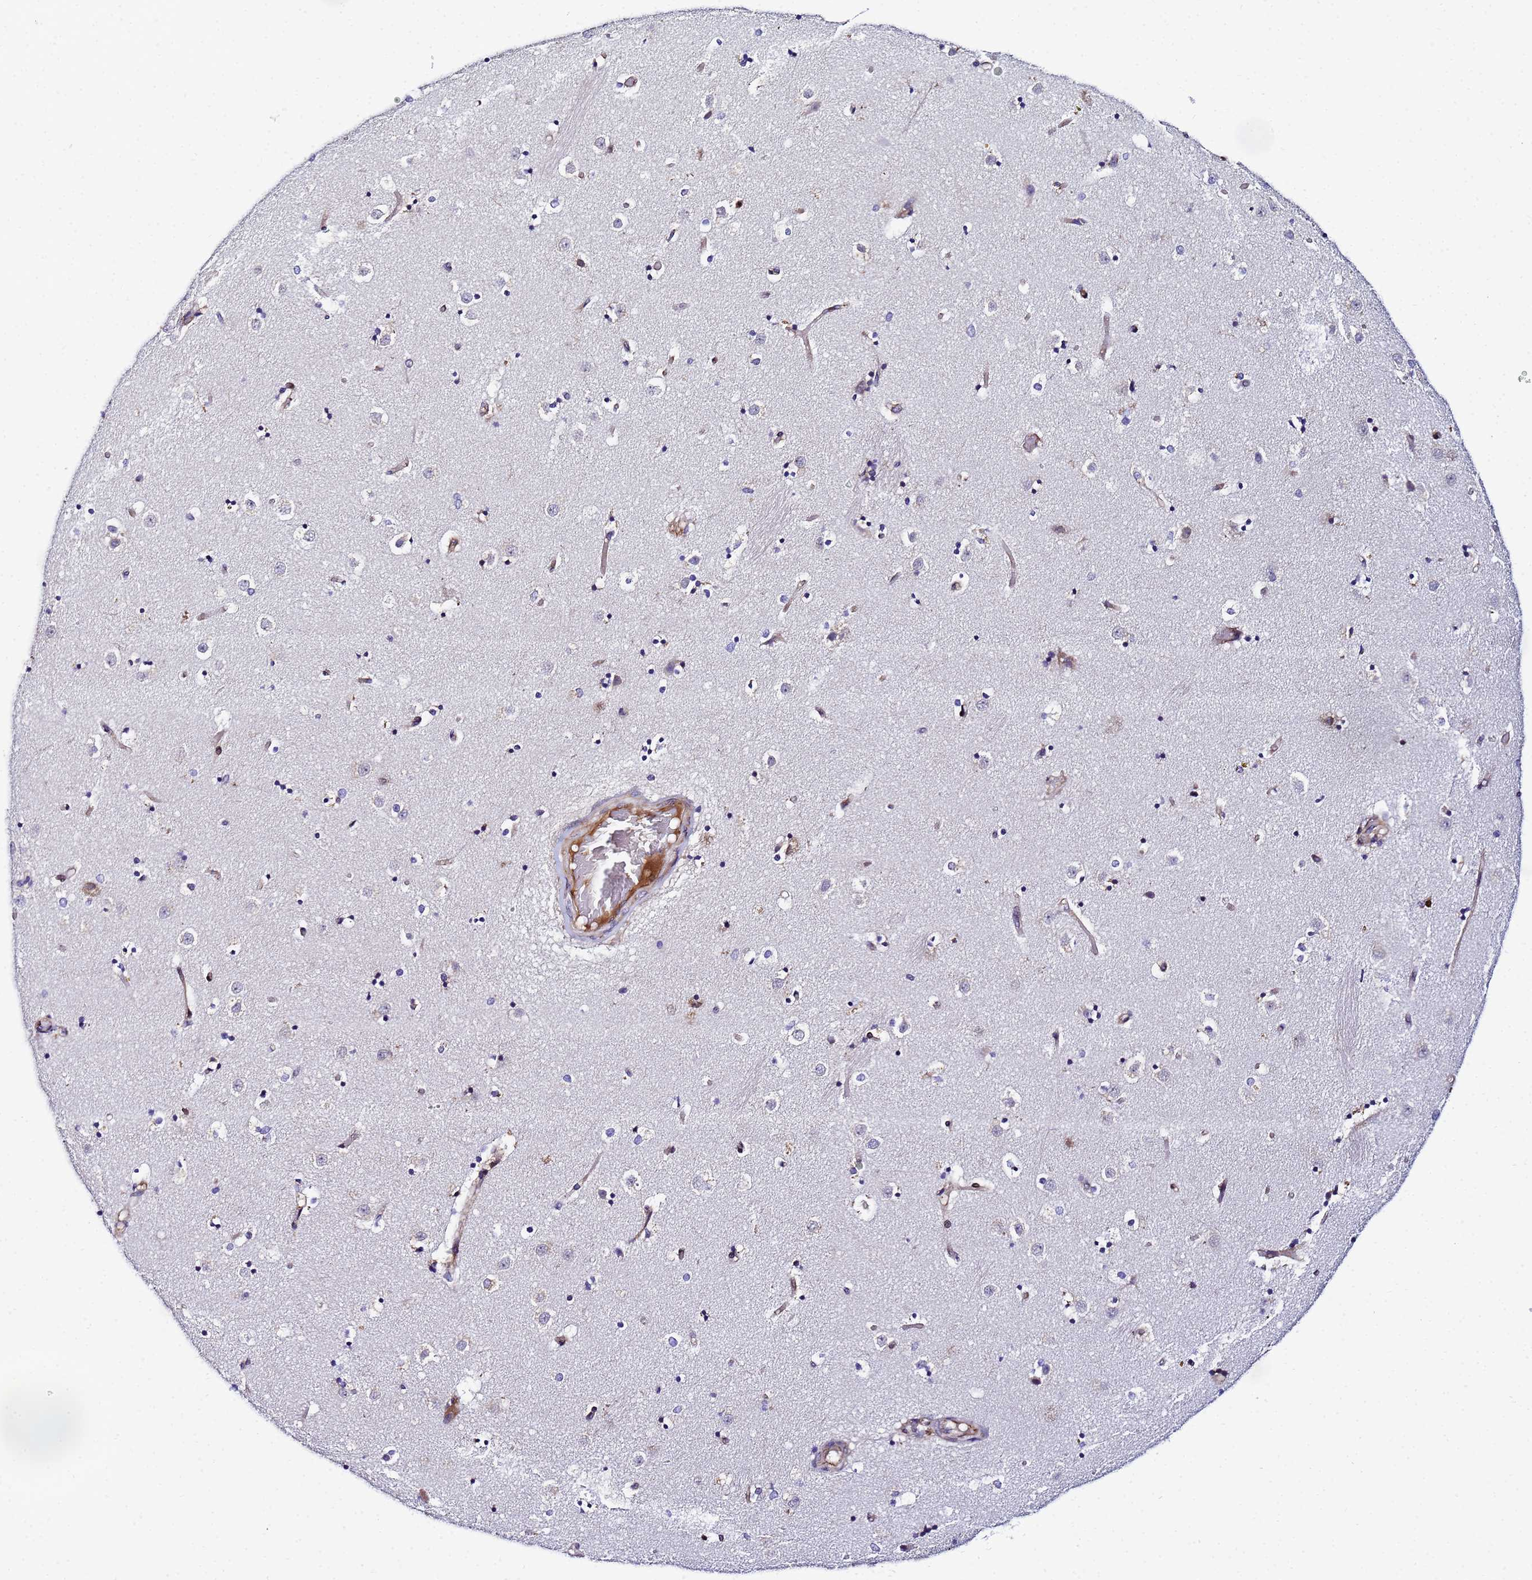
{"staining": {"intensity": "negative", "quantity": "none", "location": "none"}, "tissue": "caudate", "cell_type": "Glial cells", "image_type": "normal", "snomed": [{"axis": "morphology", "description": "Normal tissue, NOS"}, {"axis": "topography", "description": "Lateral ventricle wall"}], "caption": "A high-resolution micrograph shows IHC staining of benign caudate, which shows no significant expression in glial cells. (DAB (3,3'-diaminobenzidine) immunohistochemistry visualized using brightfield microscopy, high magnification).", "gene": "POM121C", "patient": {"sex": "female", "age": 52}}